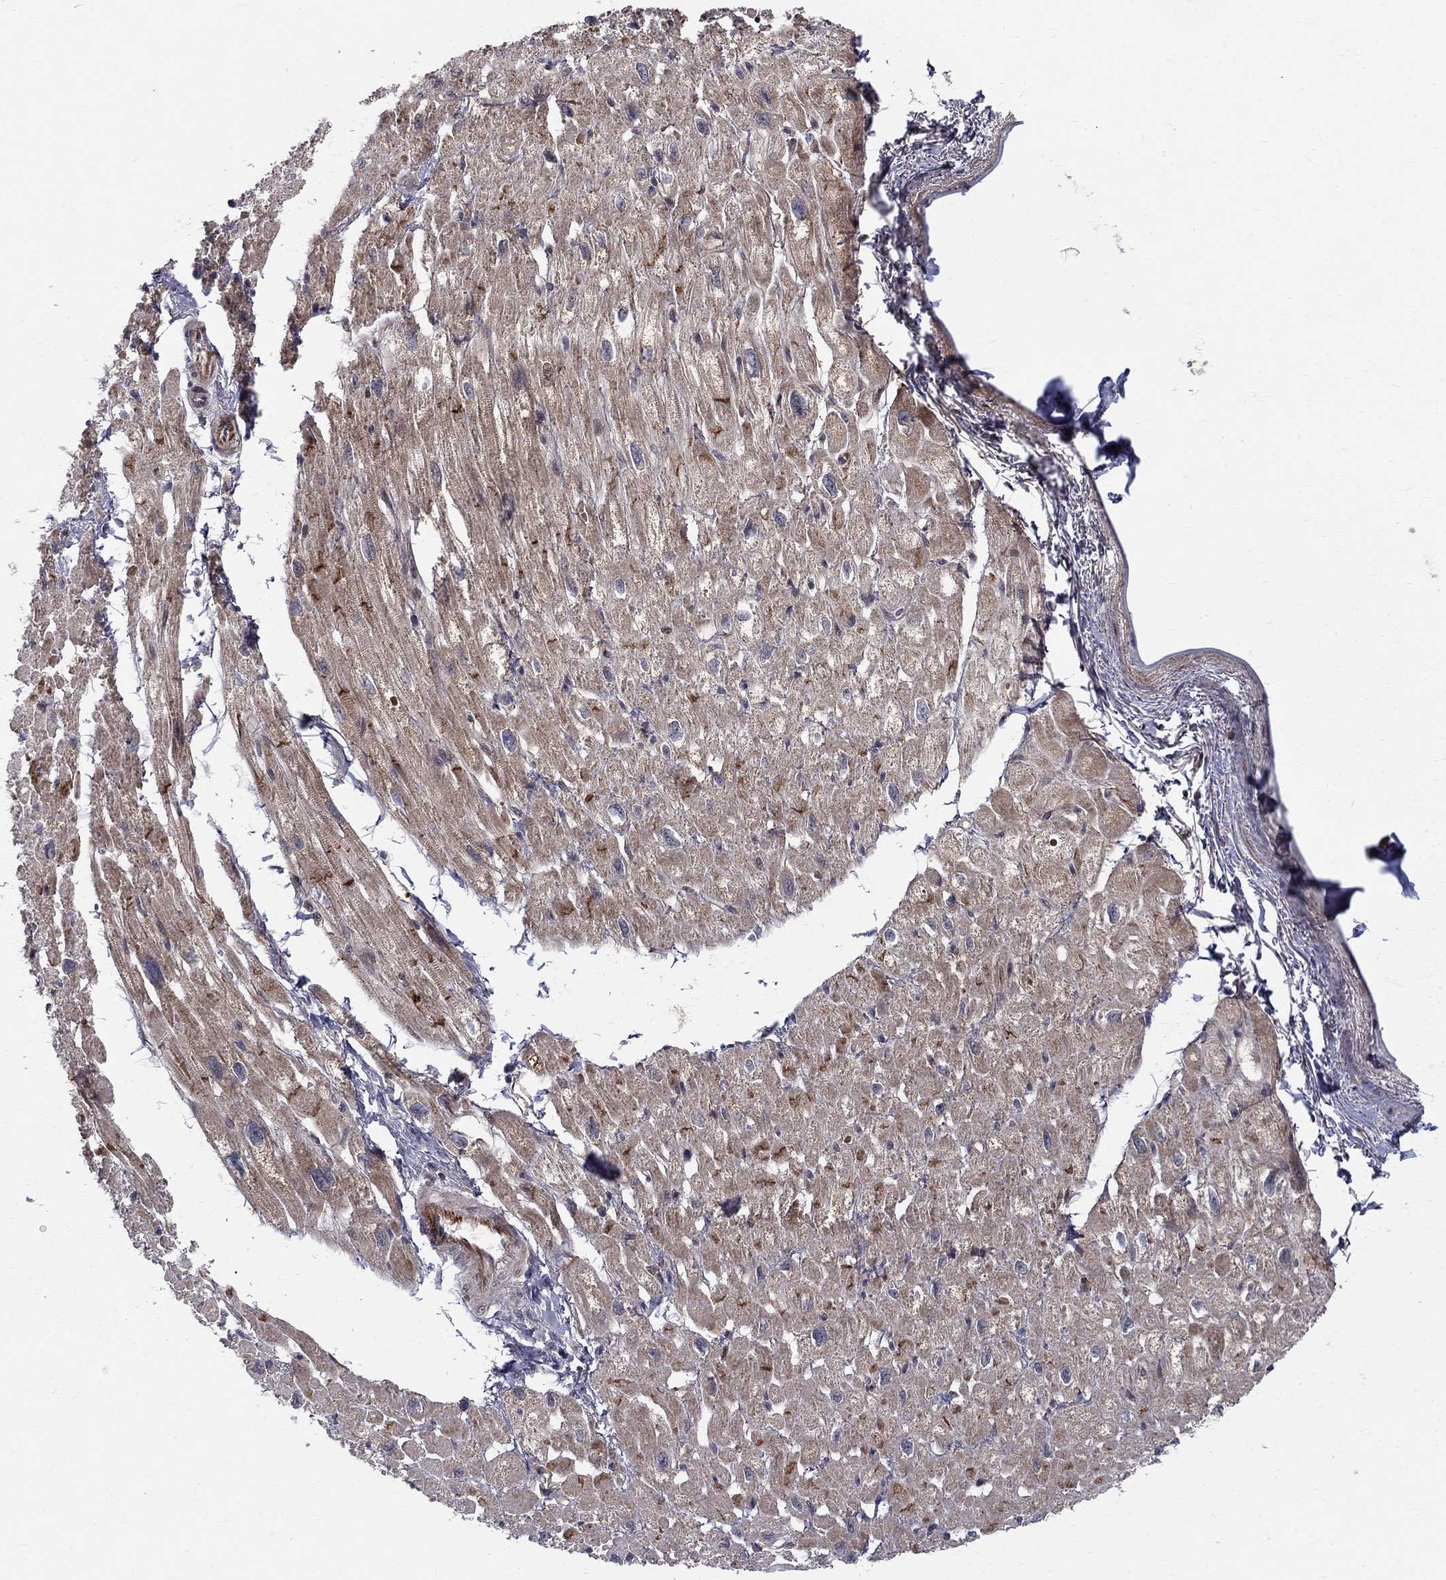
{"staining": {"intensity": "strong", "quantity": "25%-75%", "location": "cytoplasmic/membranous"}, "tissue": "heart muscle", "cell_type": "Cardiomyocytes", "image_type": "normal", "snomed": [{"axis": "morphology", "description": "Normal tissue, NOS"}, {"axis": "topography", "description": "Heart"}], "caption": "Protein expression analysis of unremarkable heart muscle exhibits strong cytoplasmic/membranous staining in about 25%-75% of cardiomyocytes.", "gene": "WDR19", "patient": {"sex": "male", "age": 66}}